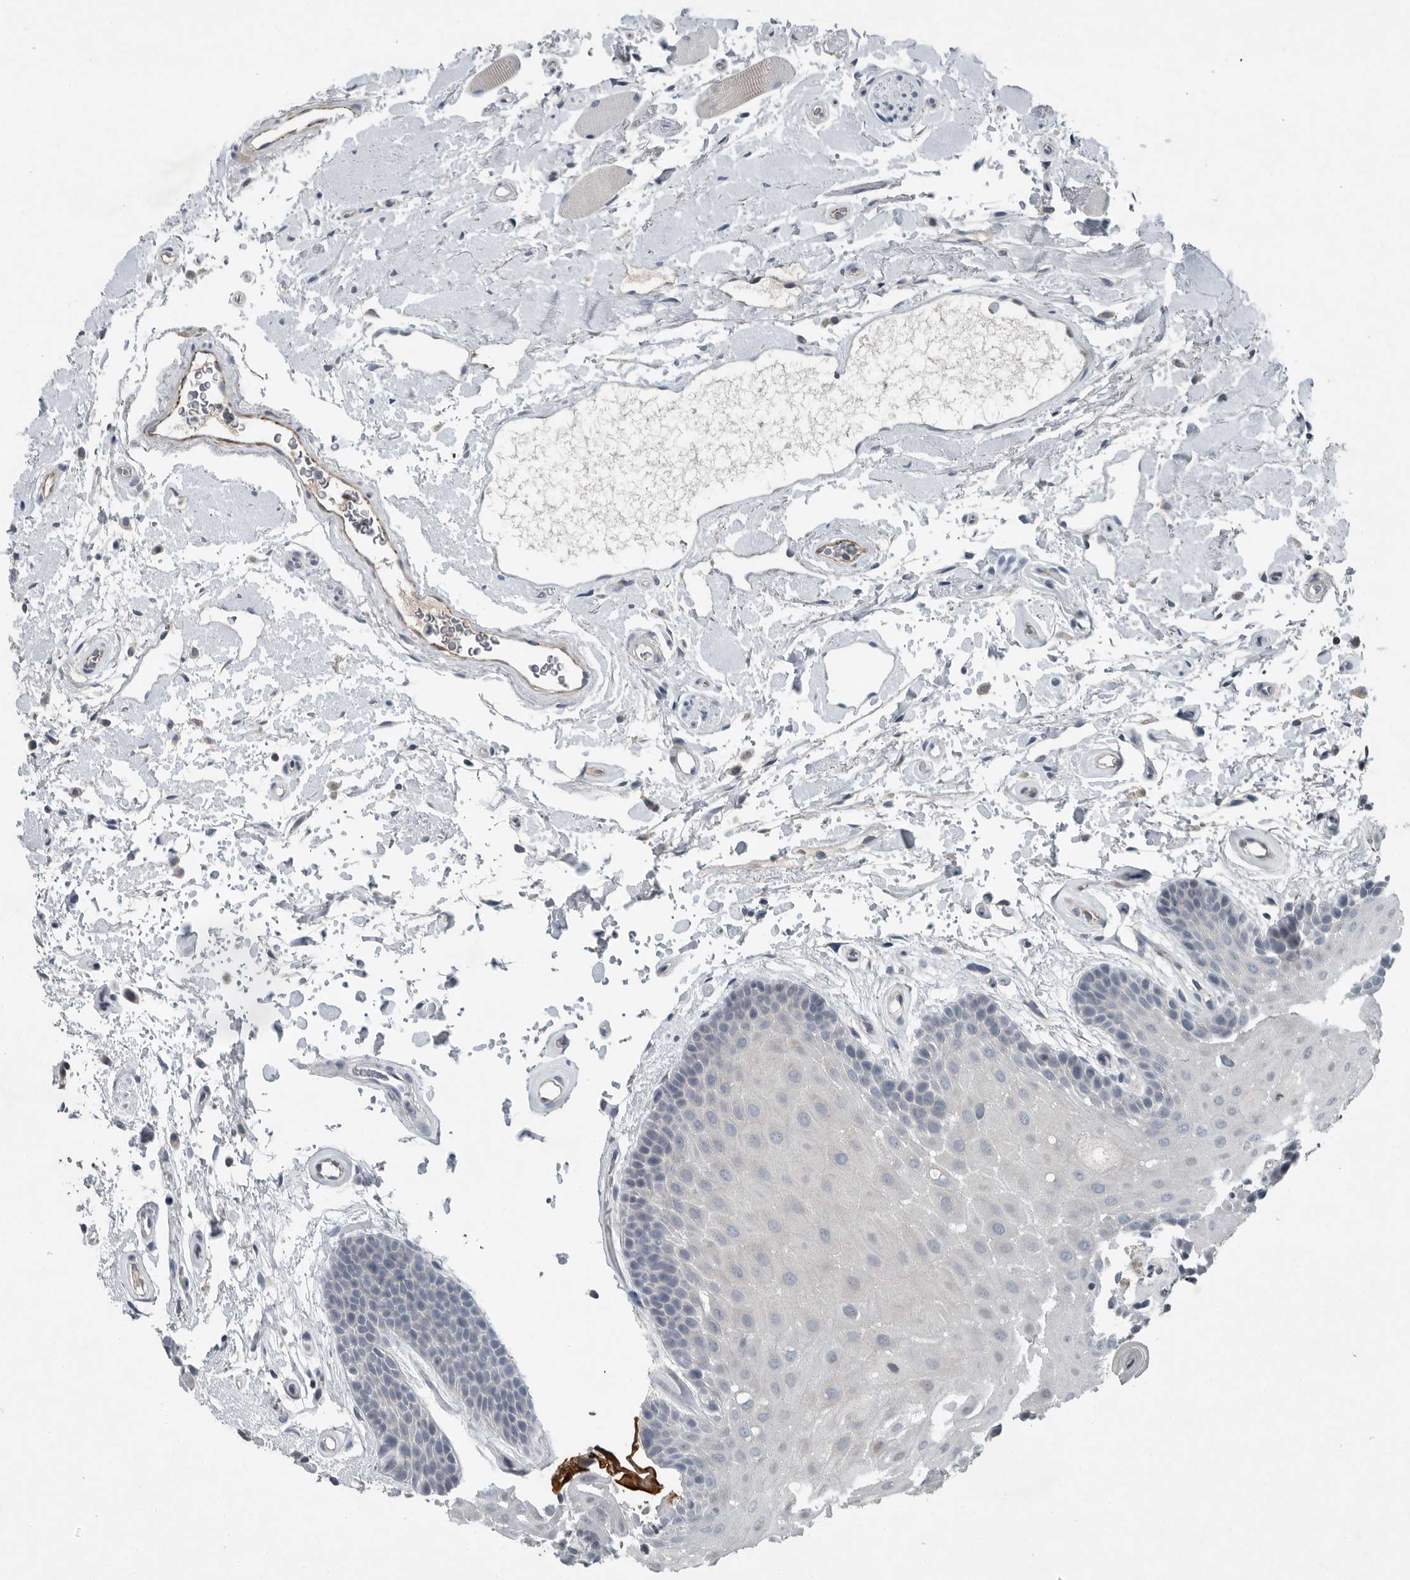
{"staining": {"intensity": "negative", "quantity": "none", "location": "none"}, "tissue": "oral mucosa", "cell_type": "Squamous epithelial cells", "image_type": "normal", "snomed": [{"axis": "morphology", "description": "Normal tissue, NOS"}, {"axis": "topography", "description": "Oral tissue"}], "caption": "This is an IHC image of benign human oral mucosa. There is no expression in squamous epithelial cells.", "gene": "MPP3", "patient": {"sex": "male", "age": 62}}